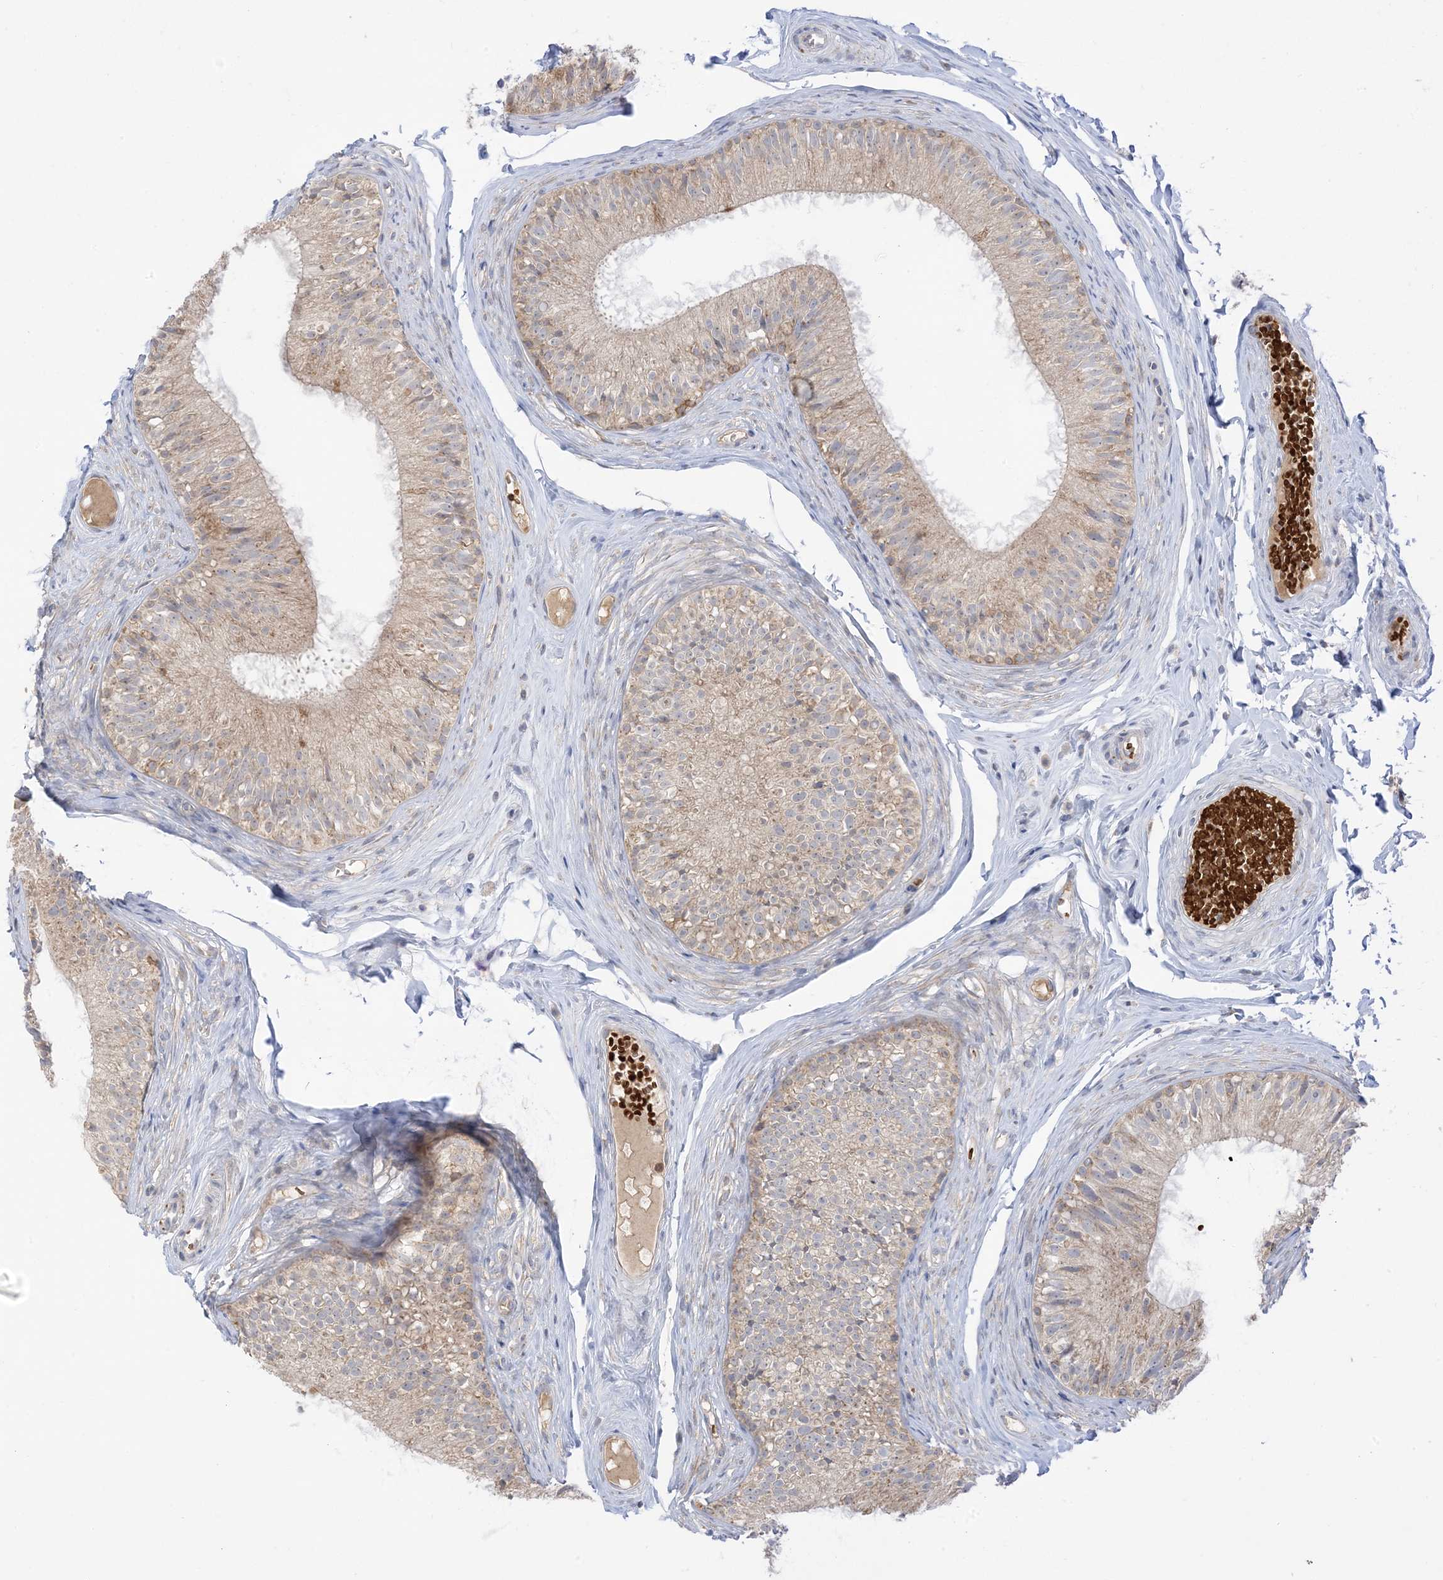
{"staining": {"intensity": "moderate", "quantity": "<25%", "location": "cytoplasmic/membranous"}, "tissue": "epididymis", "cell_type": "Glandular cells", "image_type": "normal", "snomed": [{"axis": "morphology", "description": "Normal tissue, NOS"}, {"axis": "morphology", "description": "Seminoma in situ"}, {"axis": "topography", "description": "Testis"}, {"axis": "topography", "description": "Epididymis"}], "caption": "Protein expression analysis of unremarkable epididymis reveals moderate cytoplasmic/membranous staining in approximately <25% of glandular cells.", "gene": "NPPC", "patient": {"sex": "male", "age": 28}}